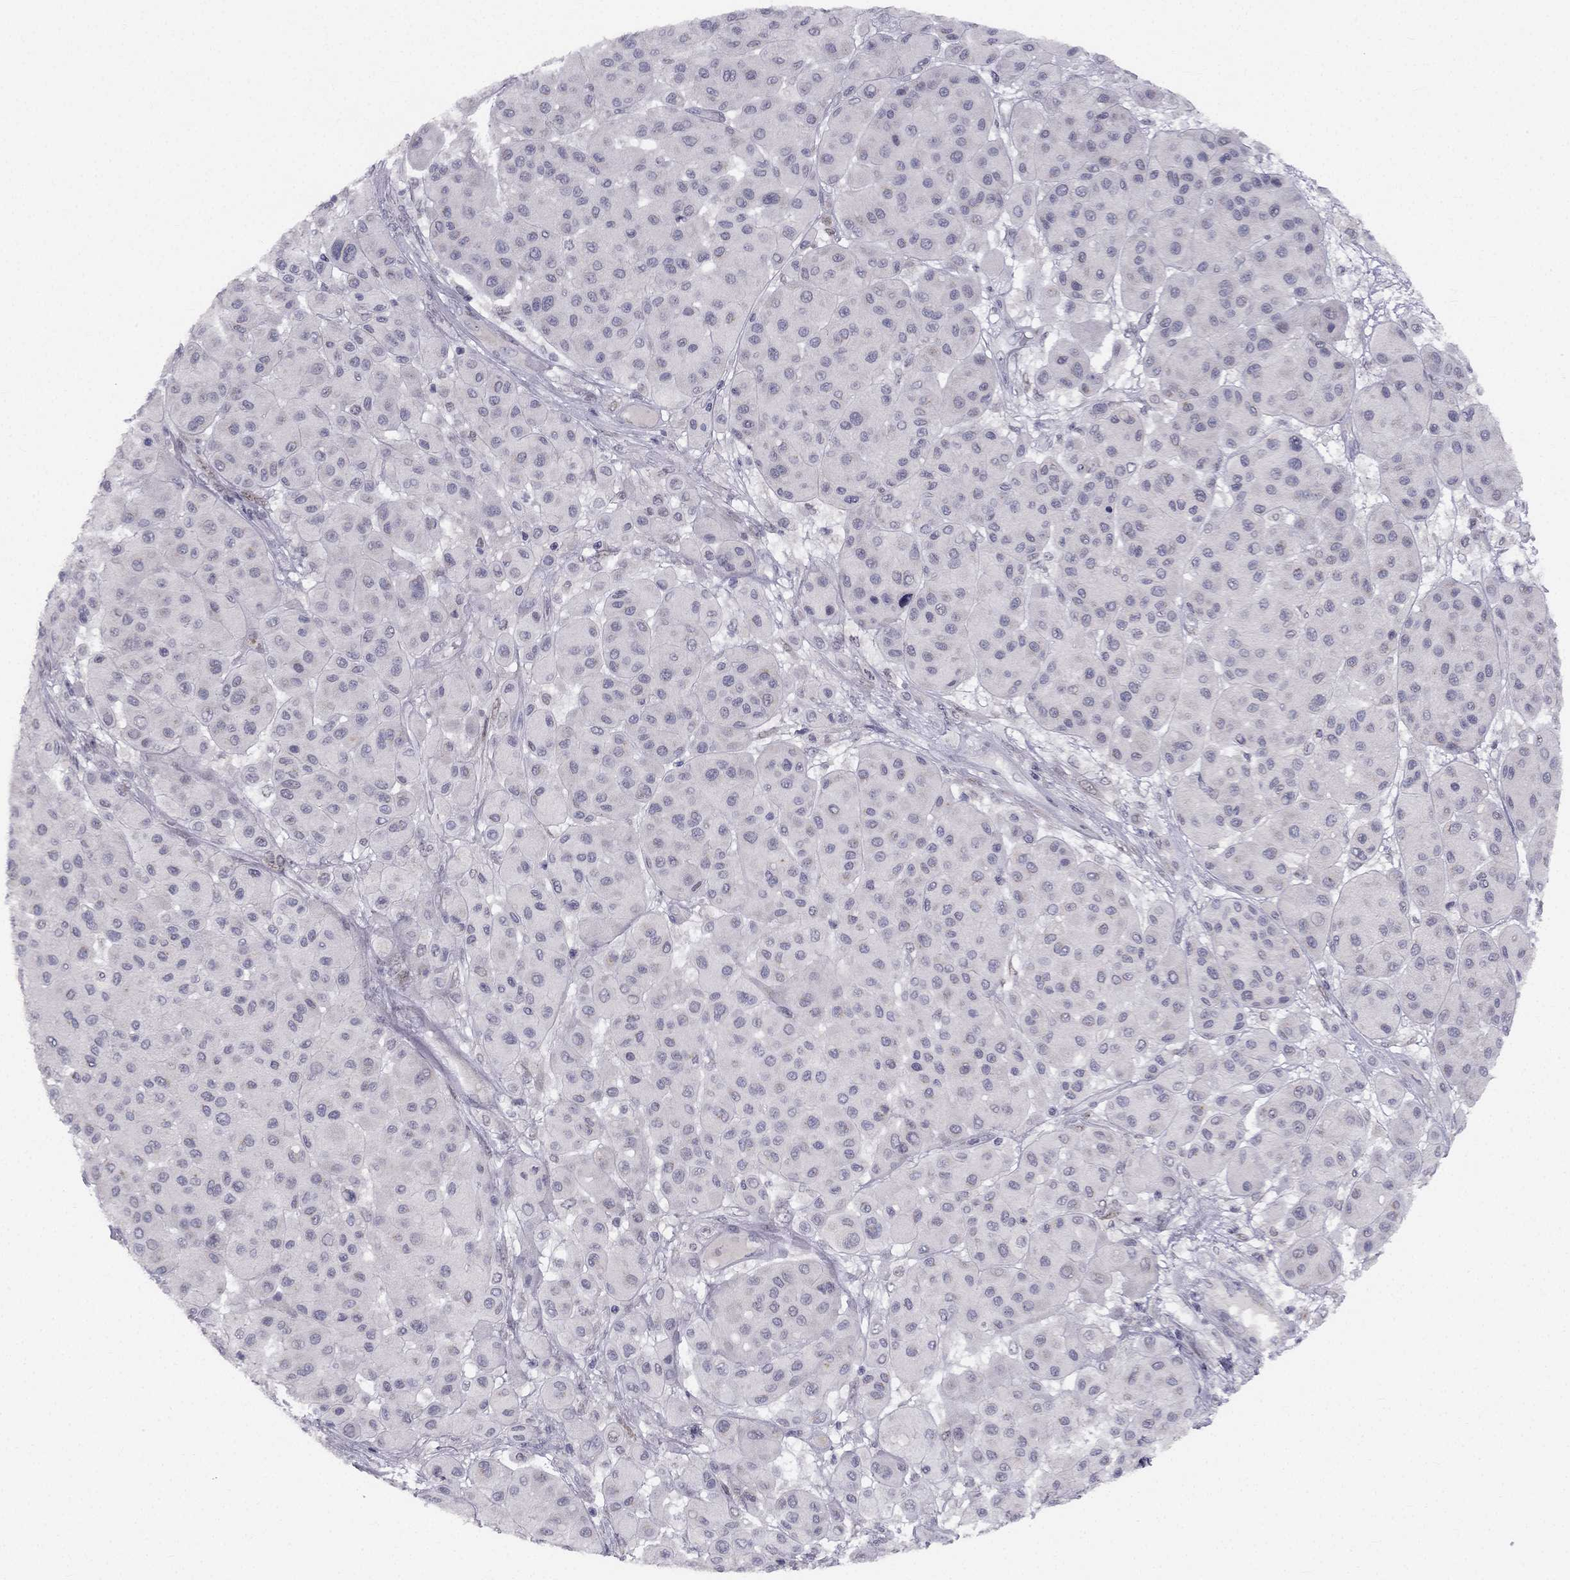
{"staining": {"intensity": "negative", "quantity": "none", "location": "none"}, "tissue": "melanoma", "cell_type": "Tumor cells", "image_type": "cancer", "snomed": [{"axis": "morphology", "description": "Malignant melanoma, Metastatic site"}, {"axis": "topography", "description": "Smooth muscle"}], "caption": "A micrograph of malignant melanoma (metastatic site) stained for a protein exhibits no brown staining in tumor cells. (IHC, brightfield microscopy, high magnification).", "gene": "TRPS1", "patient": {"sex": "male", "age": 41}}